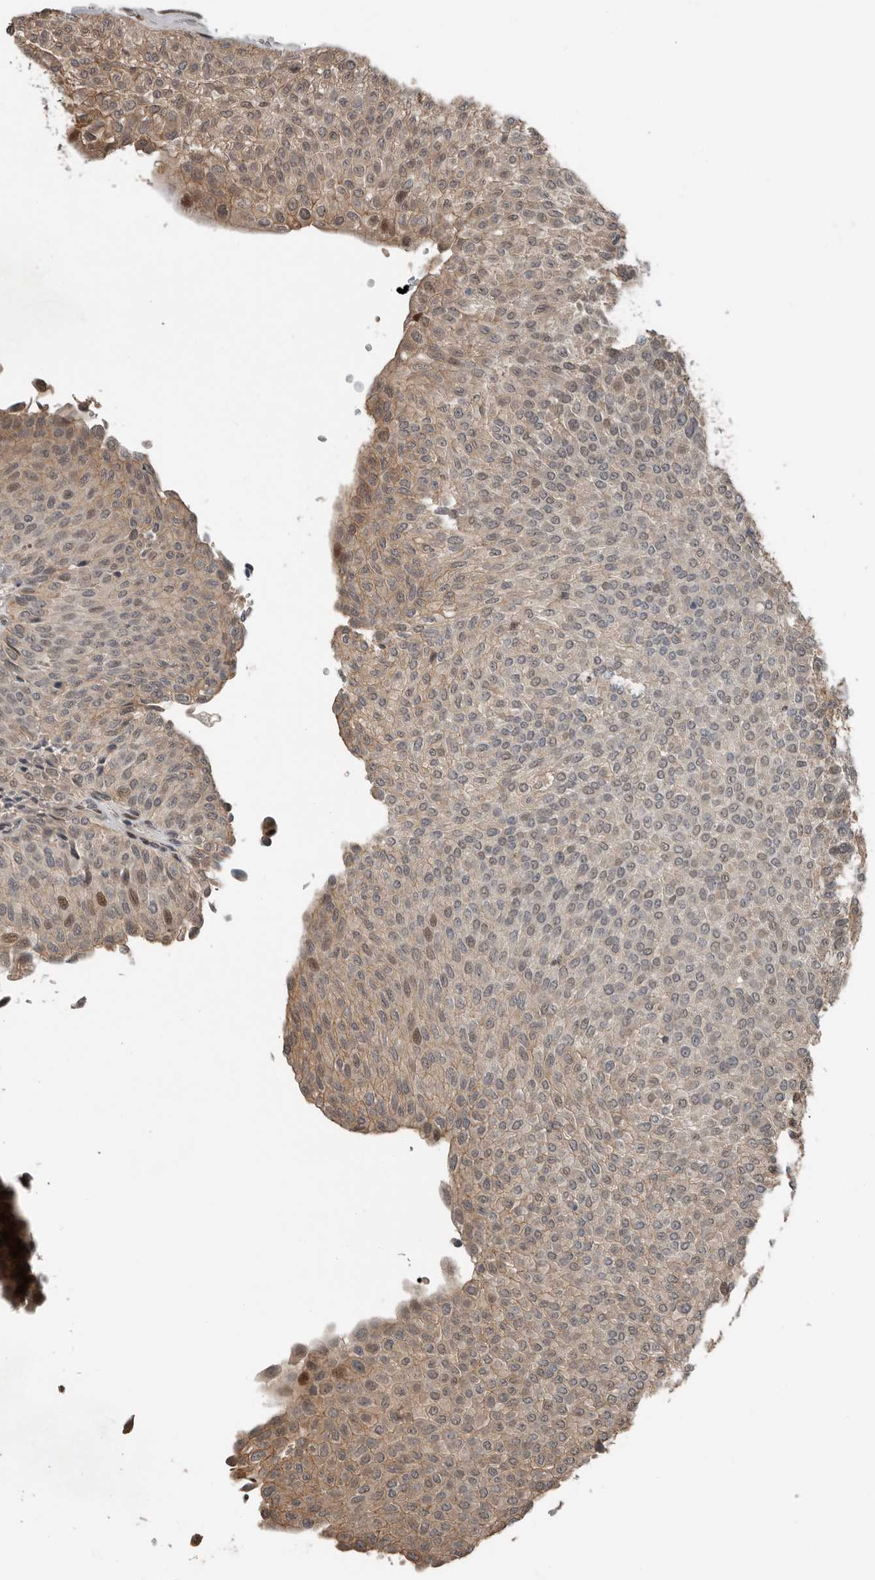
{"staining": {"intensity": "moderate", "quantity": "<25%", "location": "cytoplasmic/membranous,nuclear"}, "tissue": "urothelial cancer", "cell_type": "Tumor cells", "image_type": "cancer", "snomed": [{"axis": "morphology", "description": "Urothelial carcinoma, Low grade"}, {"axis": "topography", "description": "Urinary bladder"}], "caption": "There is low levels of moderate cytoplasmic/membranous and nuclear expression in tumor cells of urothelial cancer, as demonstrated by immunohistochemical staining (brown color).", "gene": "YOD1", "patient": {"sex": "male", "age": 78}}